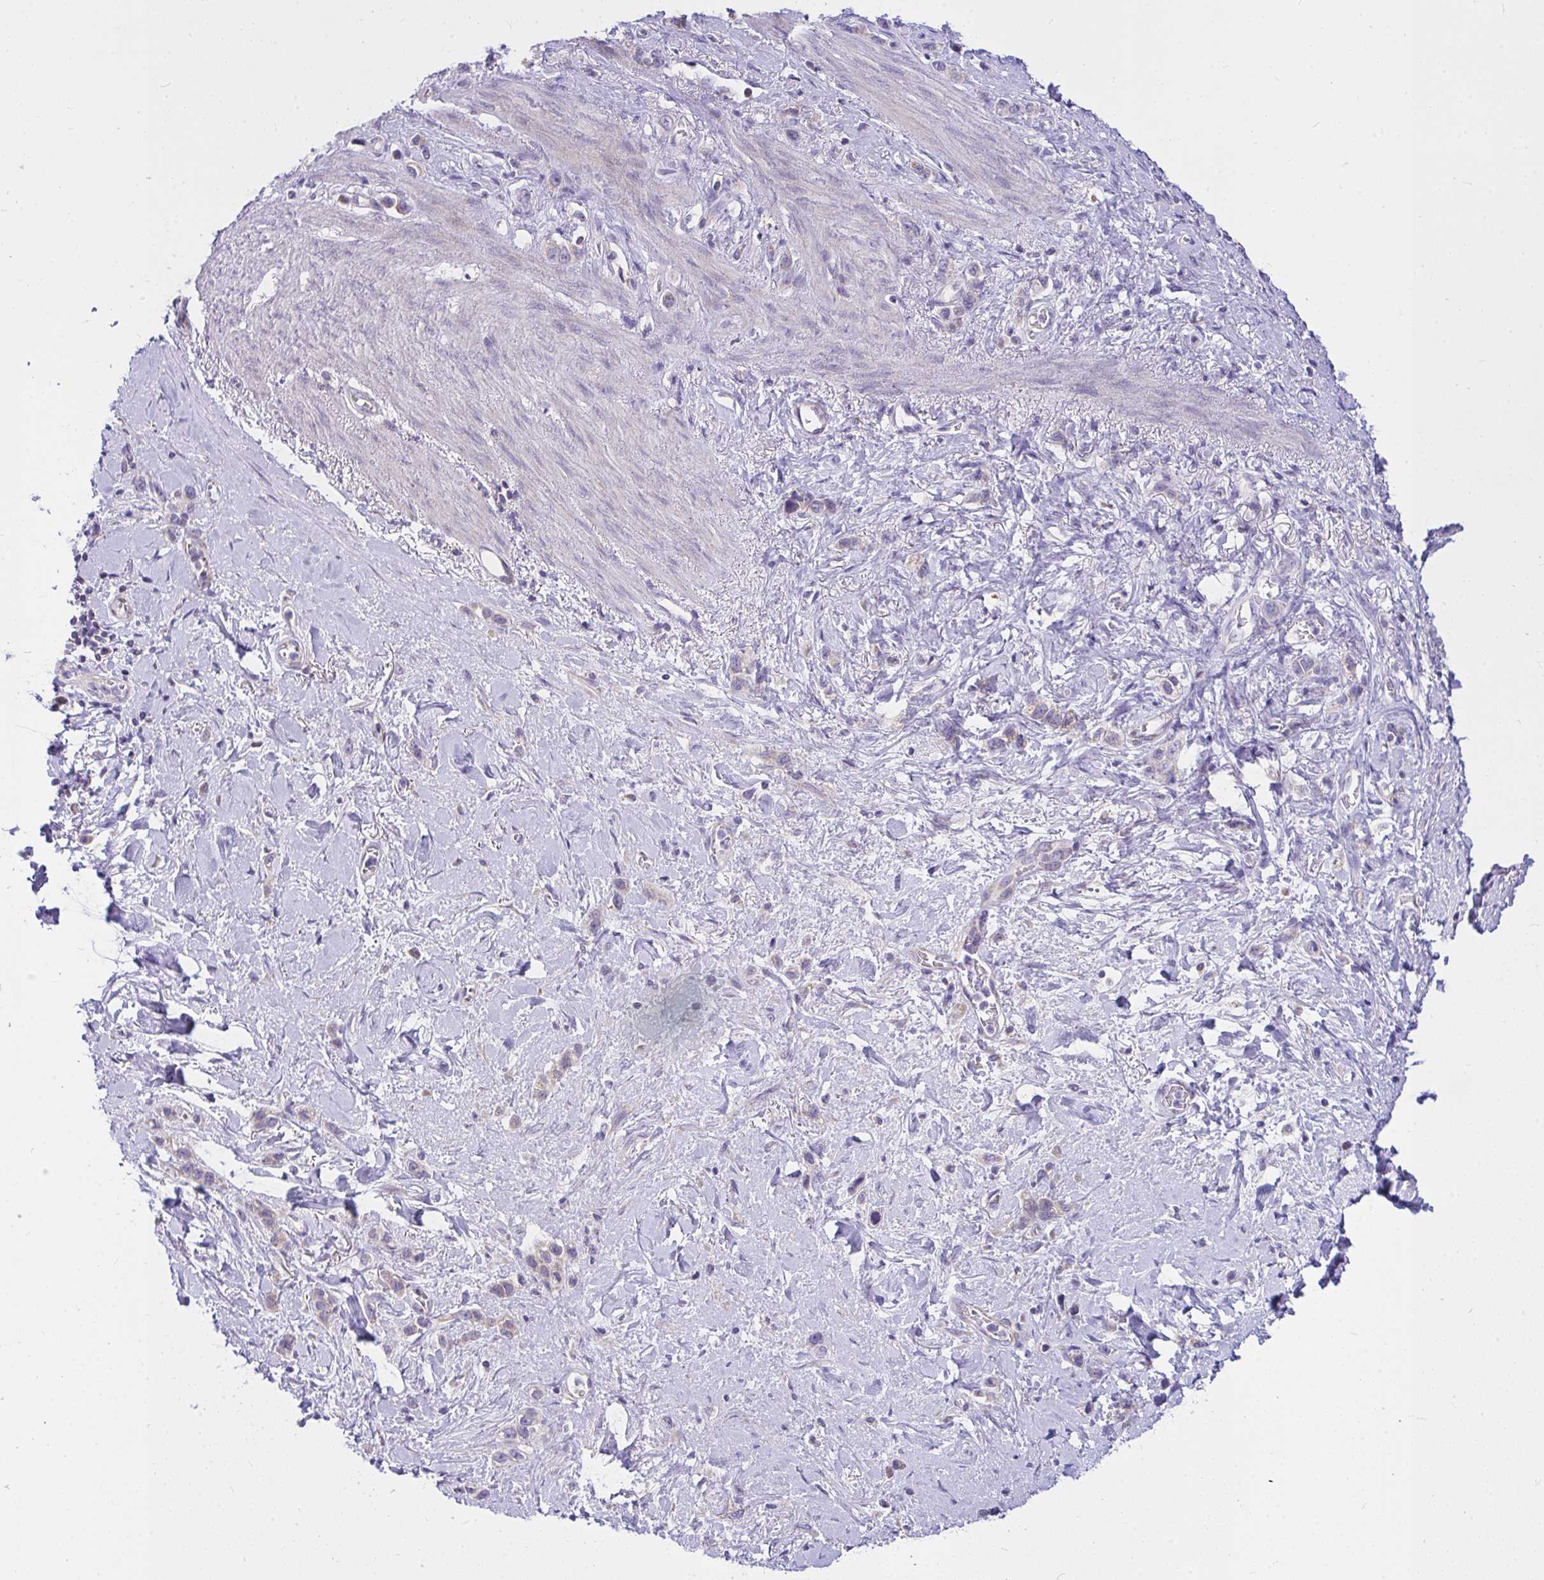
{"staining": {"intensity": "negative", "quantity": "none", "location": "none"}, "tissue": "stomach cancer", "cell_type": "Tumor cells", "image_type": "cancer", "snomed": [{"axis": "morphology", "description": "Adenocarcinoma, NOS"}, {"axis": "topography", "description": "Stomach"}], "caption": "This is a photomicrograph of immunohistochemistry staining of stomach adenocarcinoma, which shows no staining in tumor cells. Brightfield microscopy of IHC stained with DAB (3,3'-diaminobenzidine) (brown) and hematoxylin (blue), captured at high magnification.", "gene": "CEP63", "patient": {"sex": "female", "age": 65}}